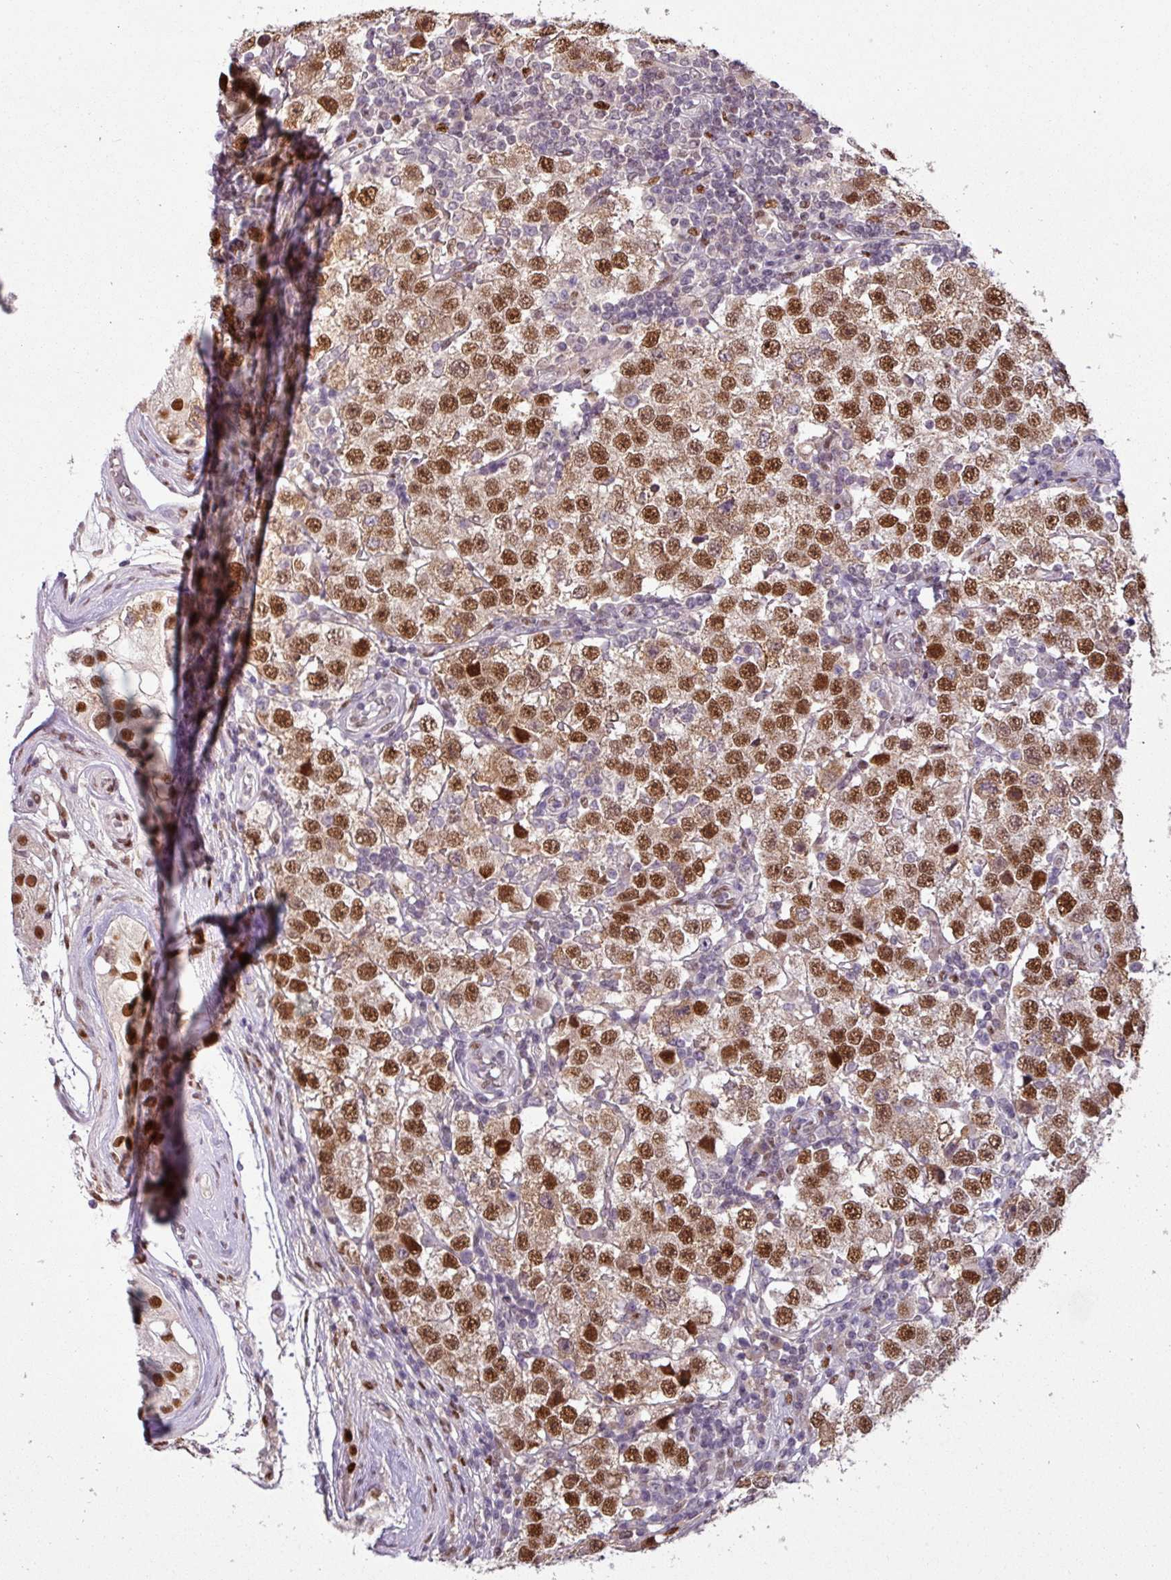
{"staining": {"intensity": "strong", "quantity": ">75%", "location": "nuclear"}, "tissue": "testis cancer", "cell_type": "Tumor cells", "image_type": "cancer", "snomed": [{"axis": "morphology", "description": "Seminoma, NOS"}, {"axis": "topography", "description": "Testis"}], "caption": "Tumor cells show high levels of strong nuclear expression in approximately >75% of cells in human seminoma (testis). (Stains: DAB in brown, nuclei in blue, Microscopy: brightfield microscopy at high magnification).", "gene": "IRF2BPL", "patient": {"sex": "male", "age": 34}}